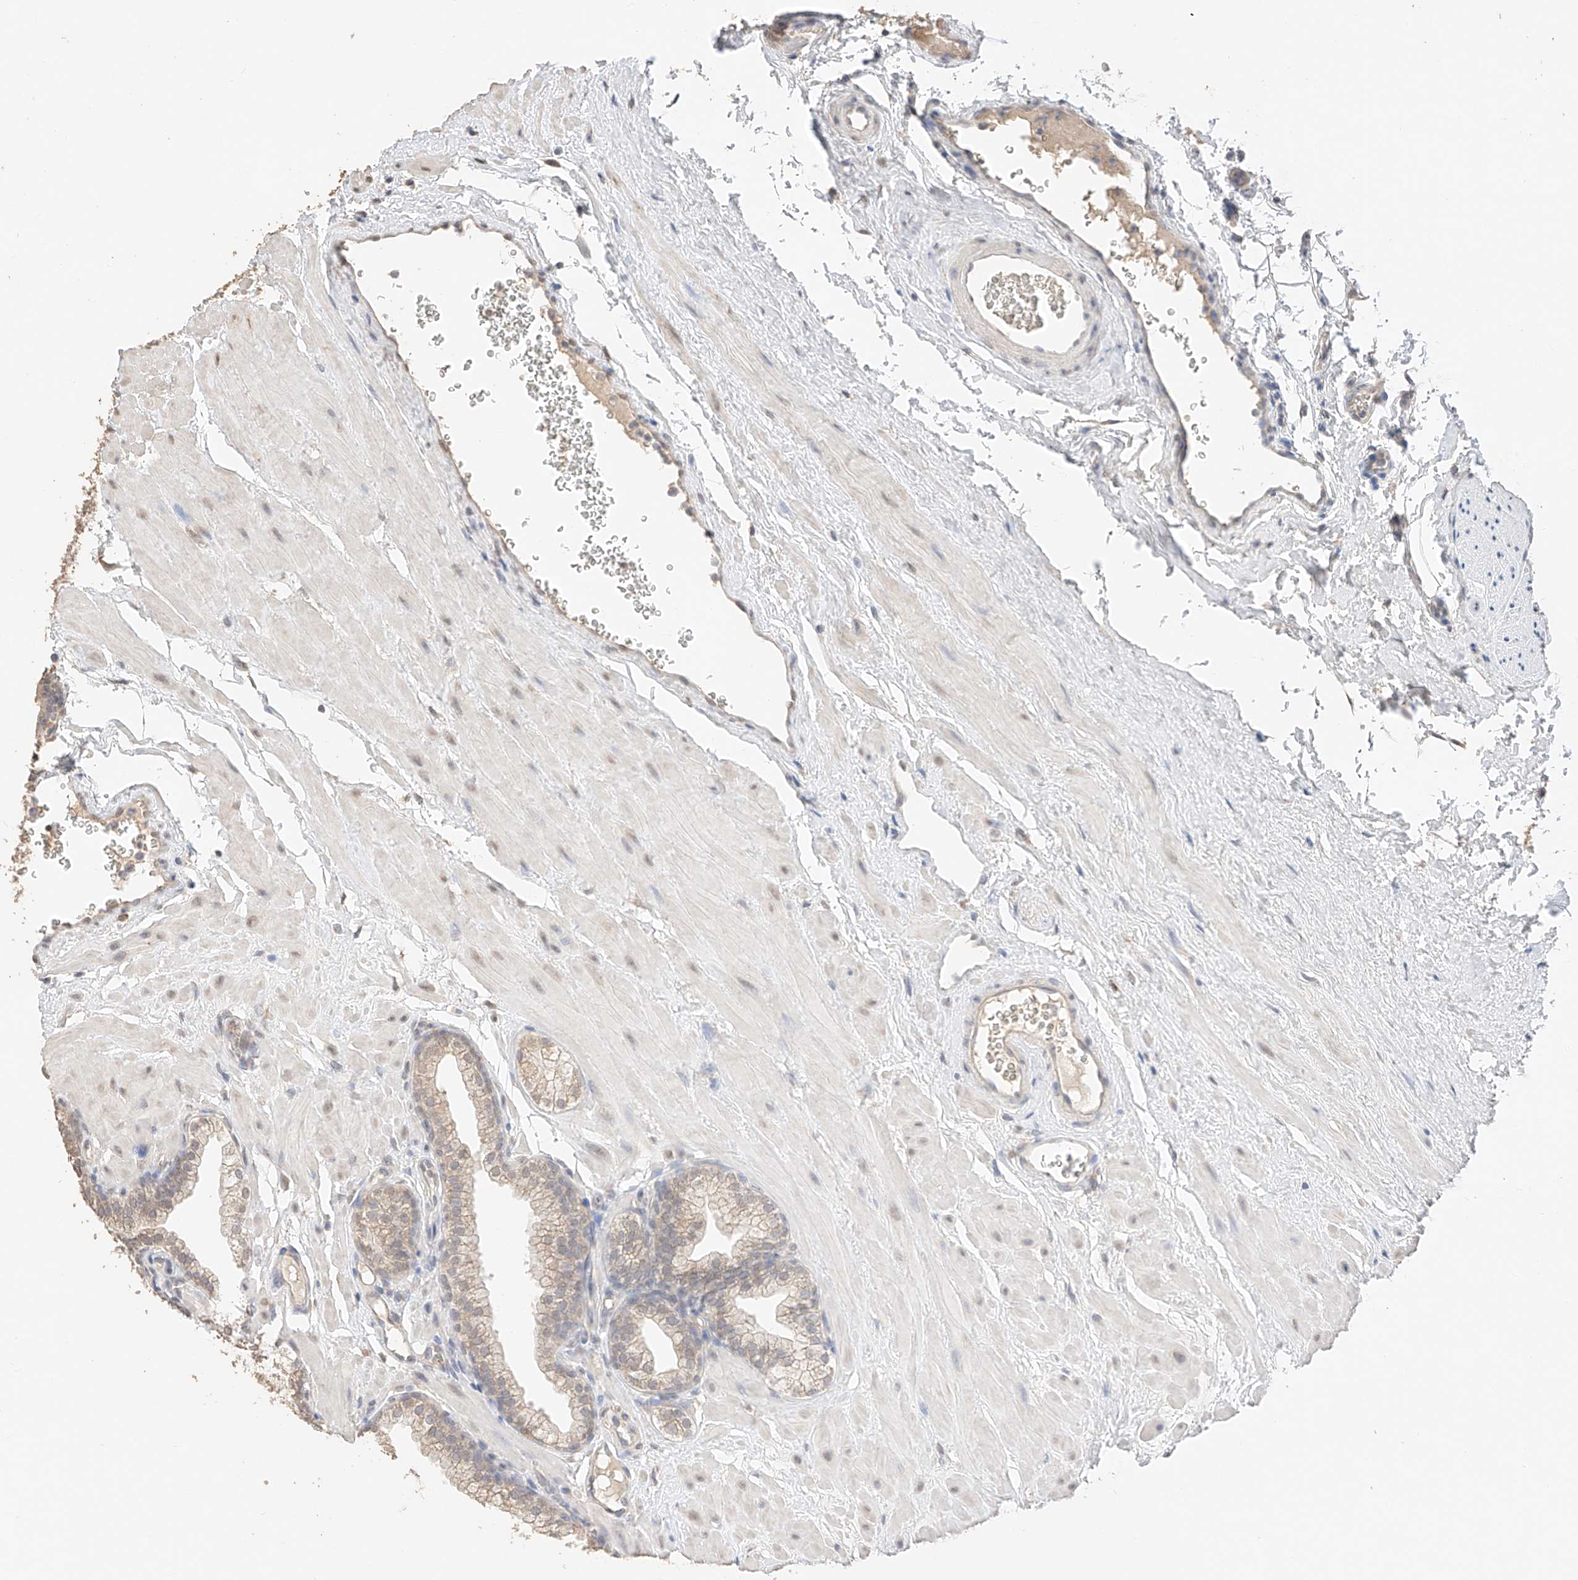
{"staining": {"intensity": "weak", "quantity": "25%-75%", "location": "cytoplasmic/membranous,nuclear"}, "tissue": "prostate", "cell_type": "Glandular cells", "image_type": "normal", "snomed": [{"axis": "morphology", "description": "Normal tissue, NOS"}, {"axis": "morphology", "description": "Urothelial carcinoma, Low grade"}, {"axis": "topography", "description": "Urinary bladder"}, {"axis": "topography", "description": "Prostate"}], "caption": "High-magnification brightfield microscopy of benign prostate stained with DAB (brown) and counterstained with hematoxylin (blue). glandular cells exhibit weak cytoplasmic/membranous,nuclear staining is appreciated in about25%-75% of cells. The staining is performed using DAB brown chromogen to label protein expression. The nuclei are counter-stained blue using hematoxylin.", "gene": "IL22RA2", "patient": {"sex": "male", "age": 60}}